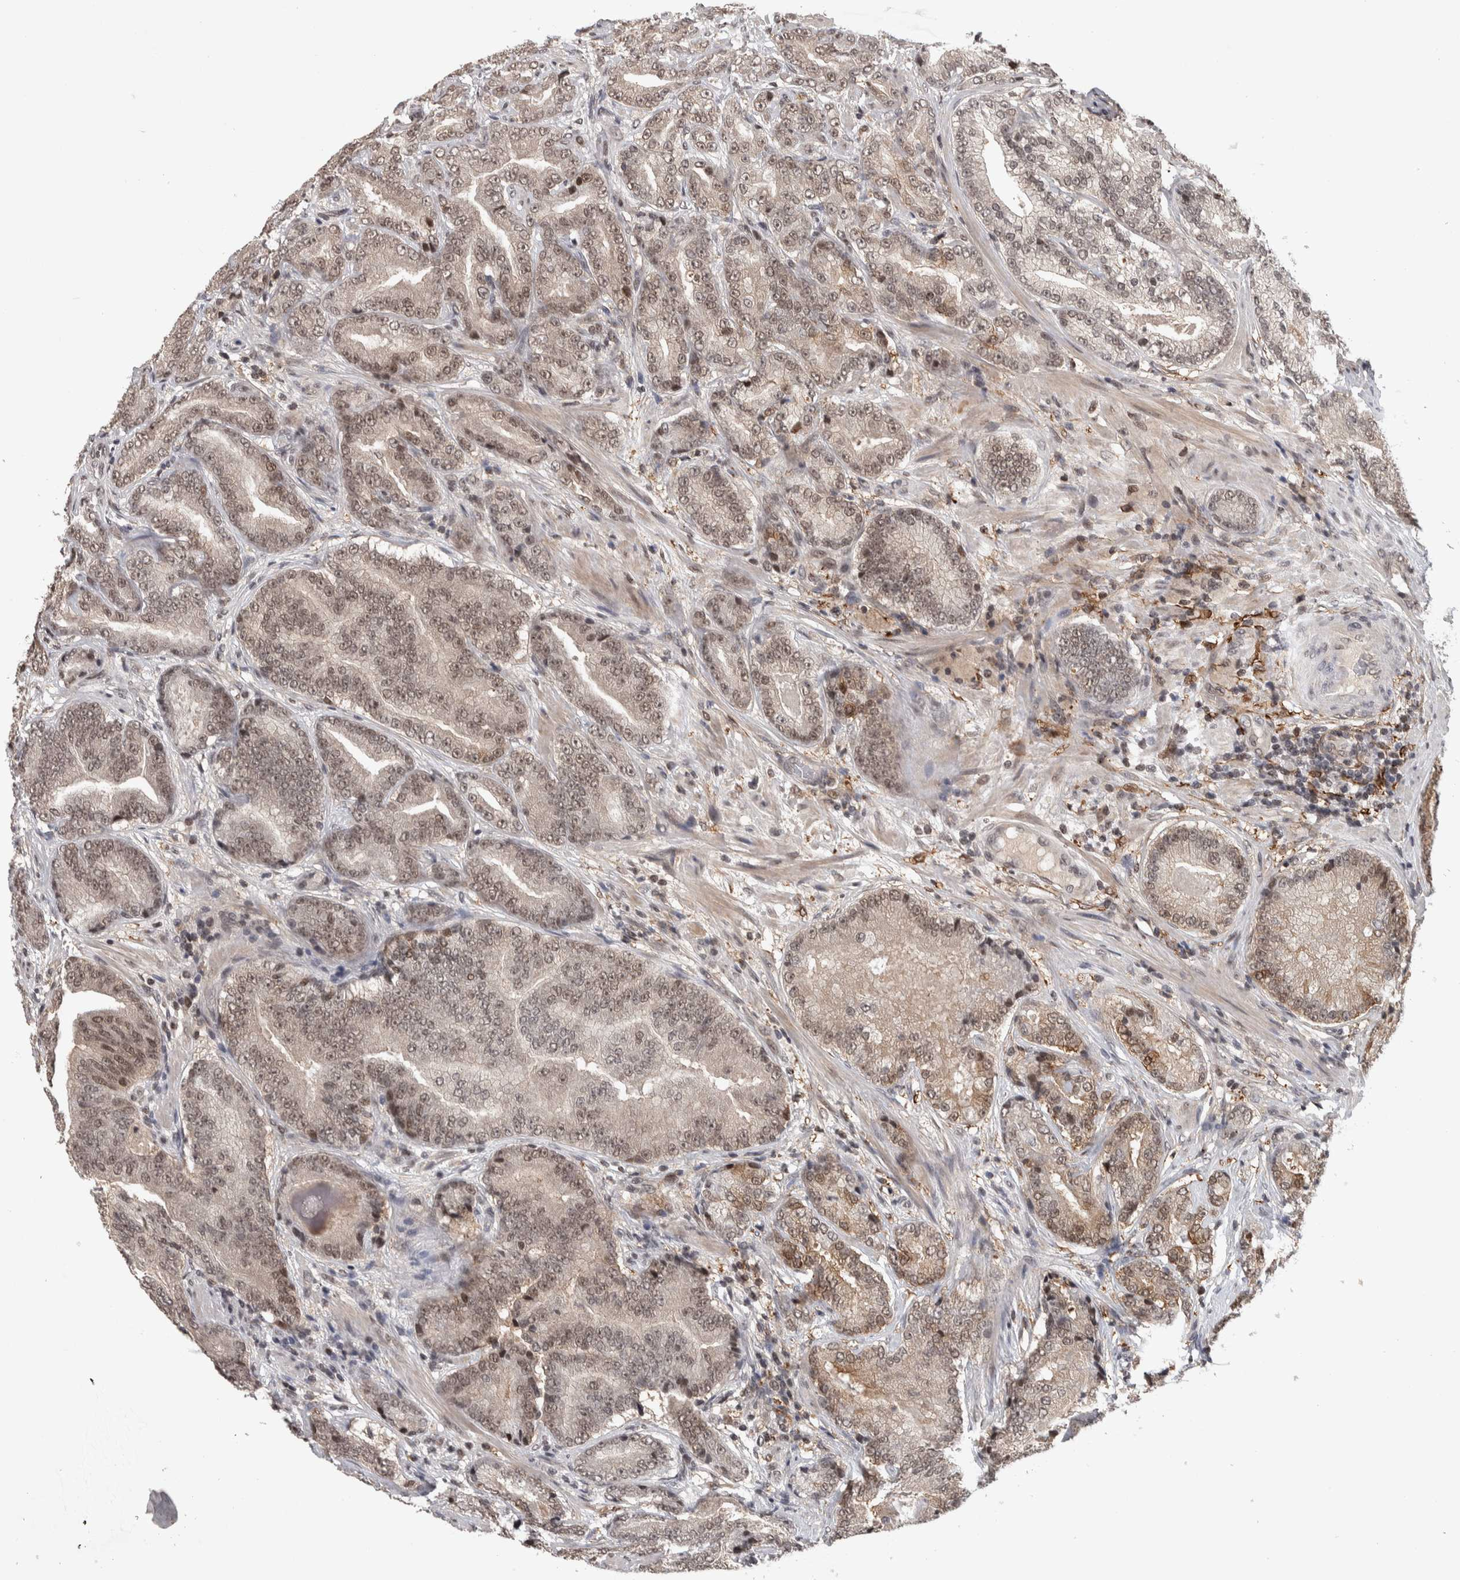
{"staining": {"intensity": "weak", "quantity": ">75%", "location": "cytoplasmic/membranous,nuclear"}, "tissue": "prostate cancer", "cell_type": "Tumor cells", "image_type": "cancer", "snomed": [{"axis": "morphology", "description": "Adenocarcinoma, High grade"}, {"axis": "topography", "description": "Prostate"}], "caption": "Immunohistochemical staining of prostate cancer exhibits low levels of weak cytoplasmic/membranous and nuclear protein staining in about >75% of tumor cells. The protein of interest is shown in brown color, while the nuclei are stained blue.", "gene": "ZSCAN21", "patient": {"sex": "male", "age": 55}}